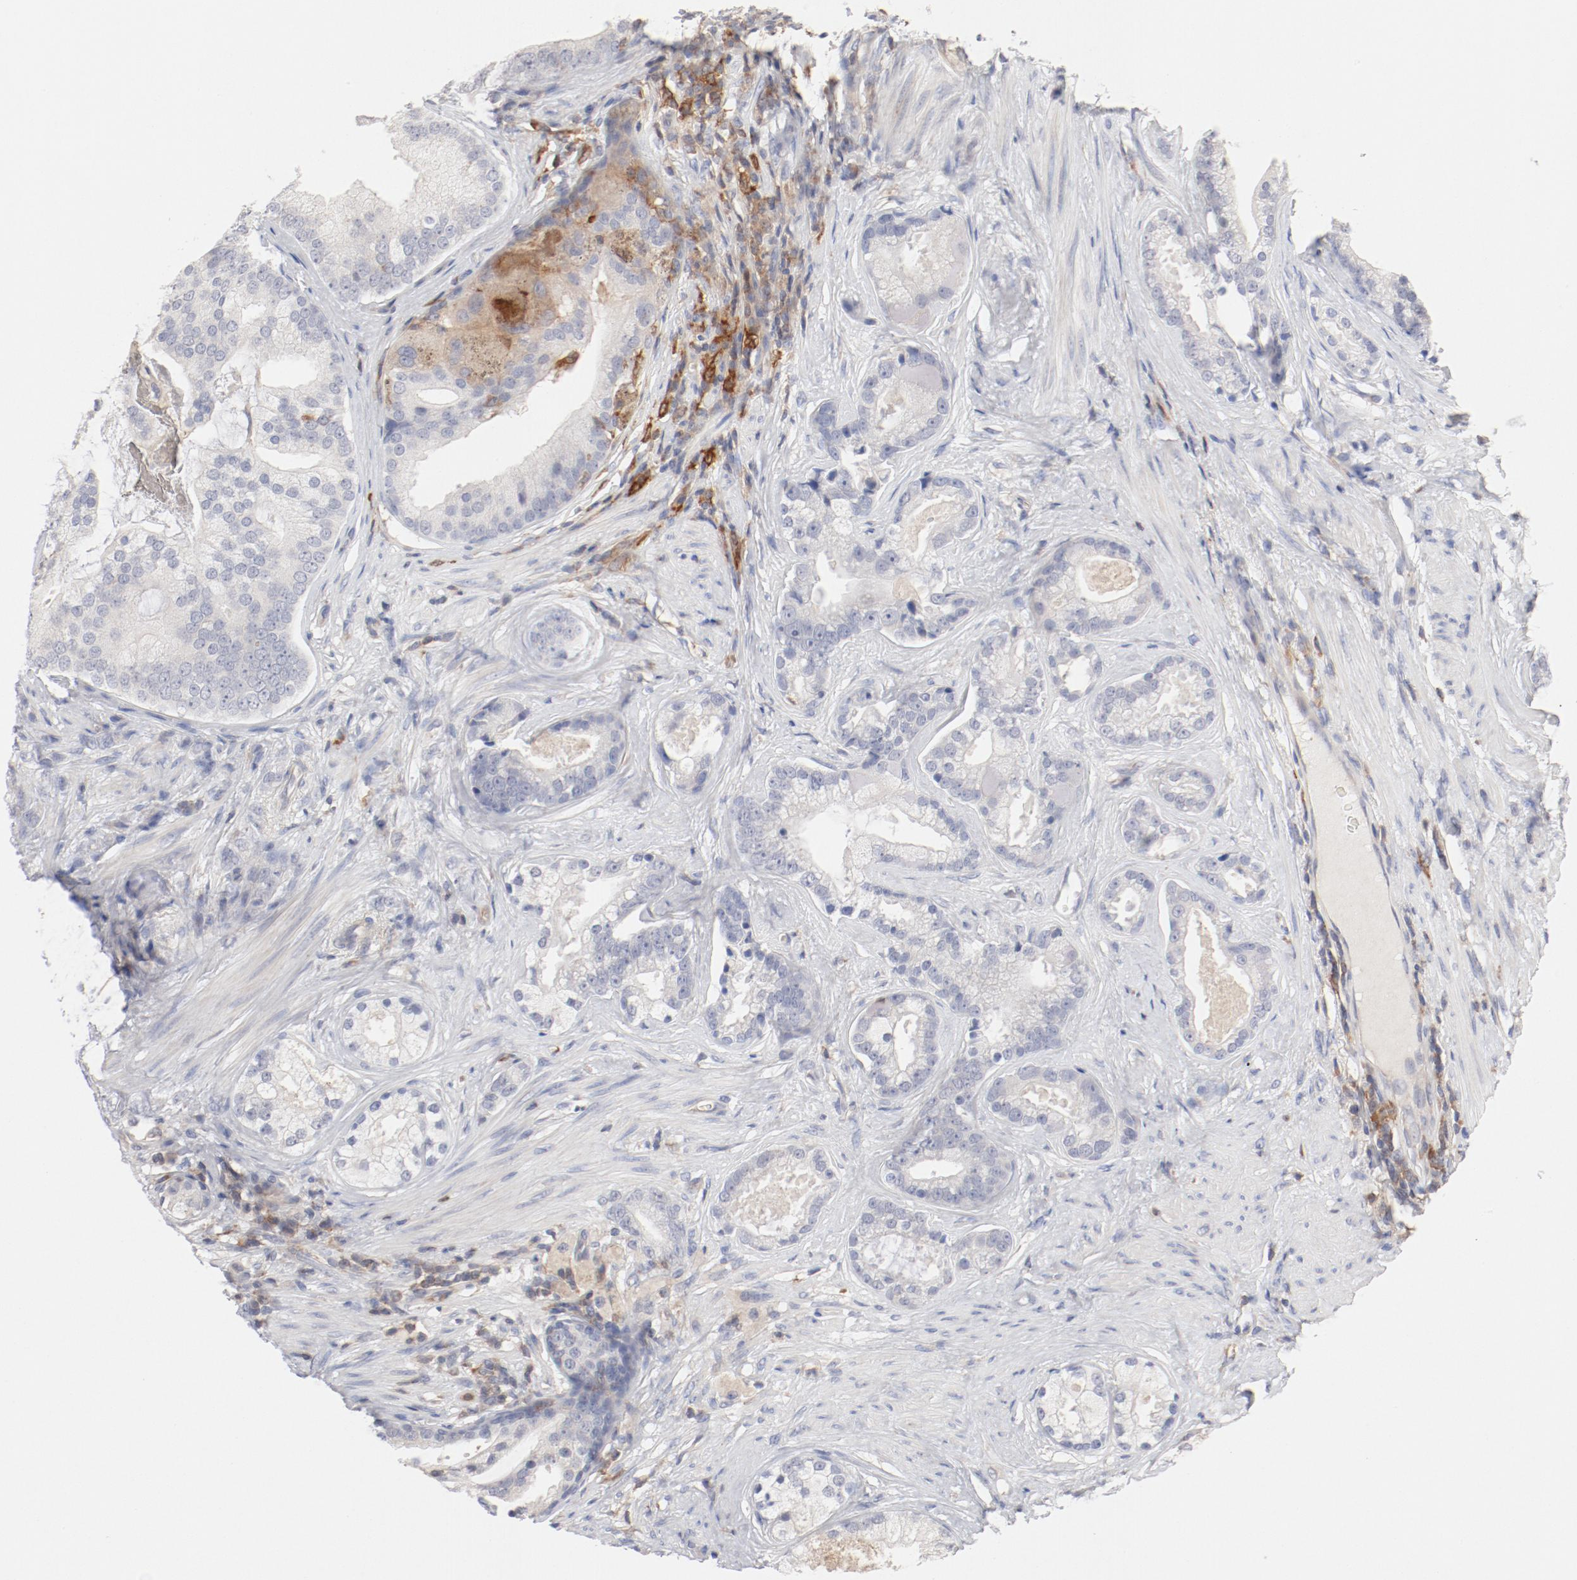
{"staining": {"intensity": "weak", "quantity": "<25%", "location": "cytoplasmic/membranous"}, "tissue": "prostate cancer", "cell_type": "Tumor cells", "image_type": "cancer", "snomed": [{"axis": "morphology", "description": "Adenocarcinoma, Low grade"}, {"axis": "topography", "description": "Prostate"}], "caption": "Prostate cancer (low-grade adenocarcinoma) was stained to show a protein in brown. There is no significant positivity in tumor cells.", "gene": "CBL", "patient": {"sex": "male", "age": 58}}